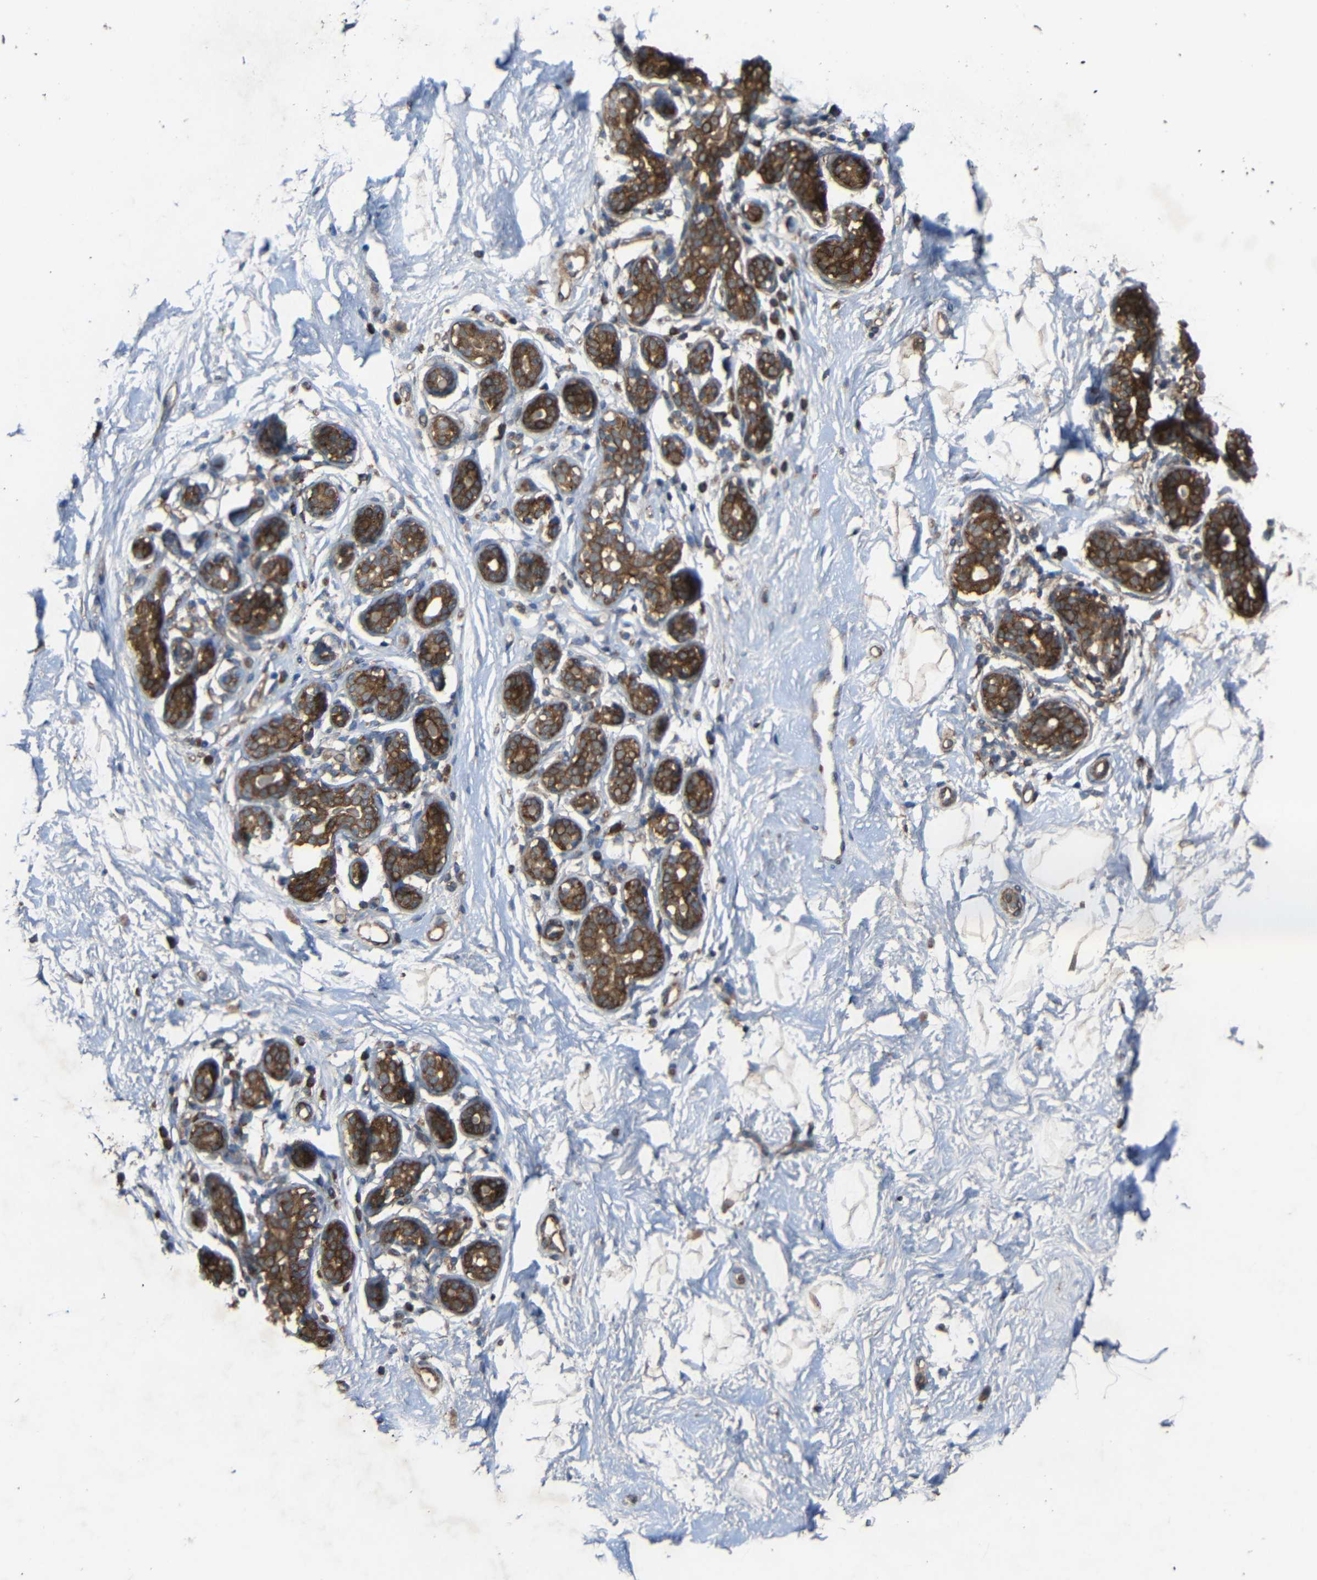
{"staining": {"intensity": "negative", "quantity": "none", "location": "none"}, "tissue": "breast", "cell_type": "Adipocytes", "image_type": "normal", "snomed": [{"axis": "morphology", "description": "Normal tissue, NOS"}, {"axis": "topography", "description": "Breast"}], "caption": "The micrograph reveals no staining of adipocytes in unremarkable breast.", "gene": "C1GALT1", "patient": {"sex": "female", "age": 23}}